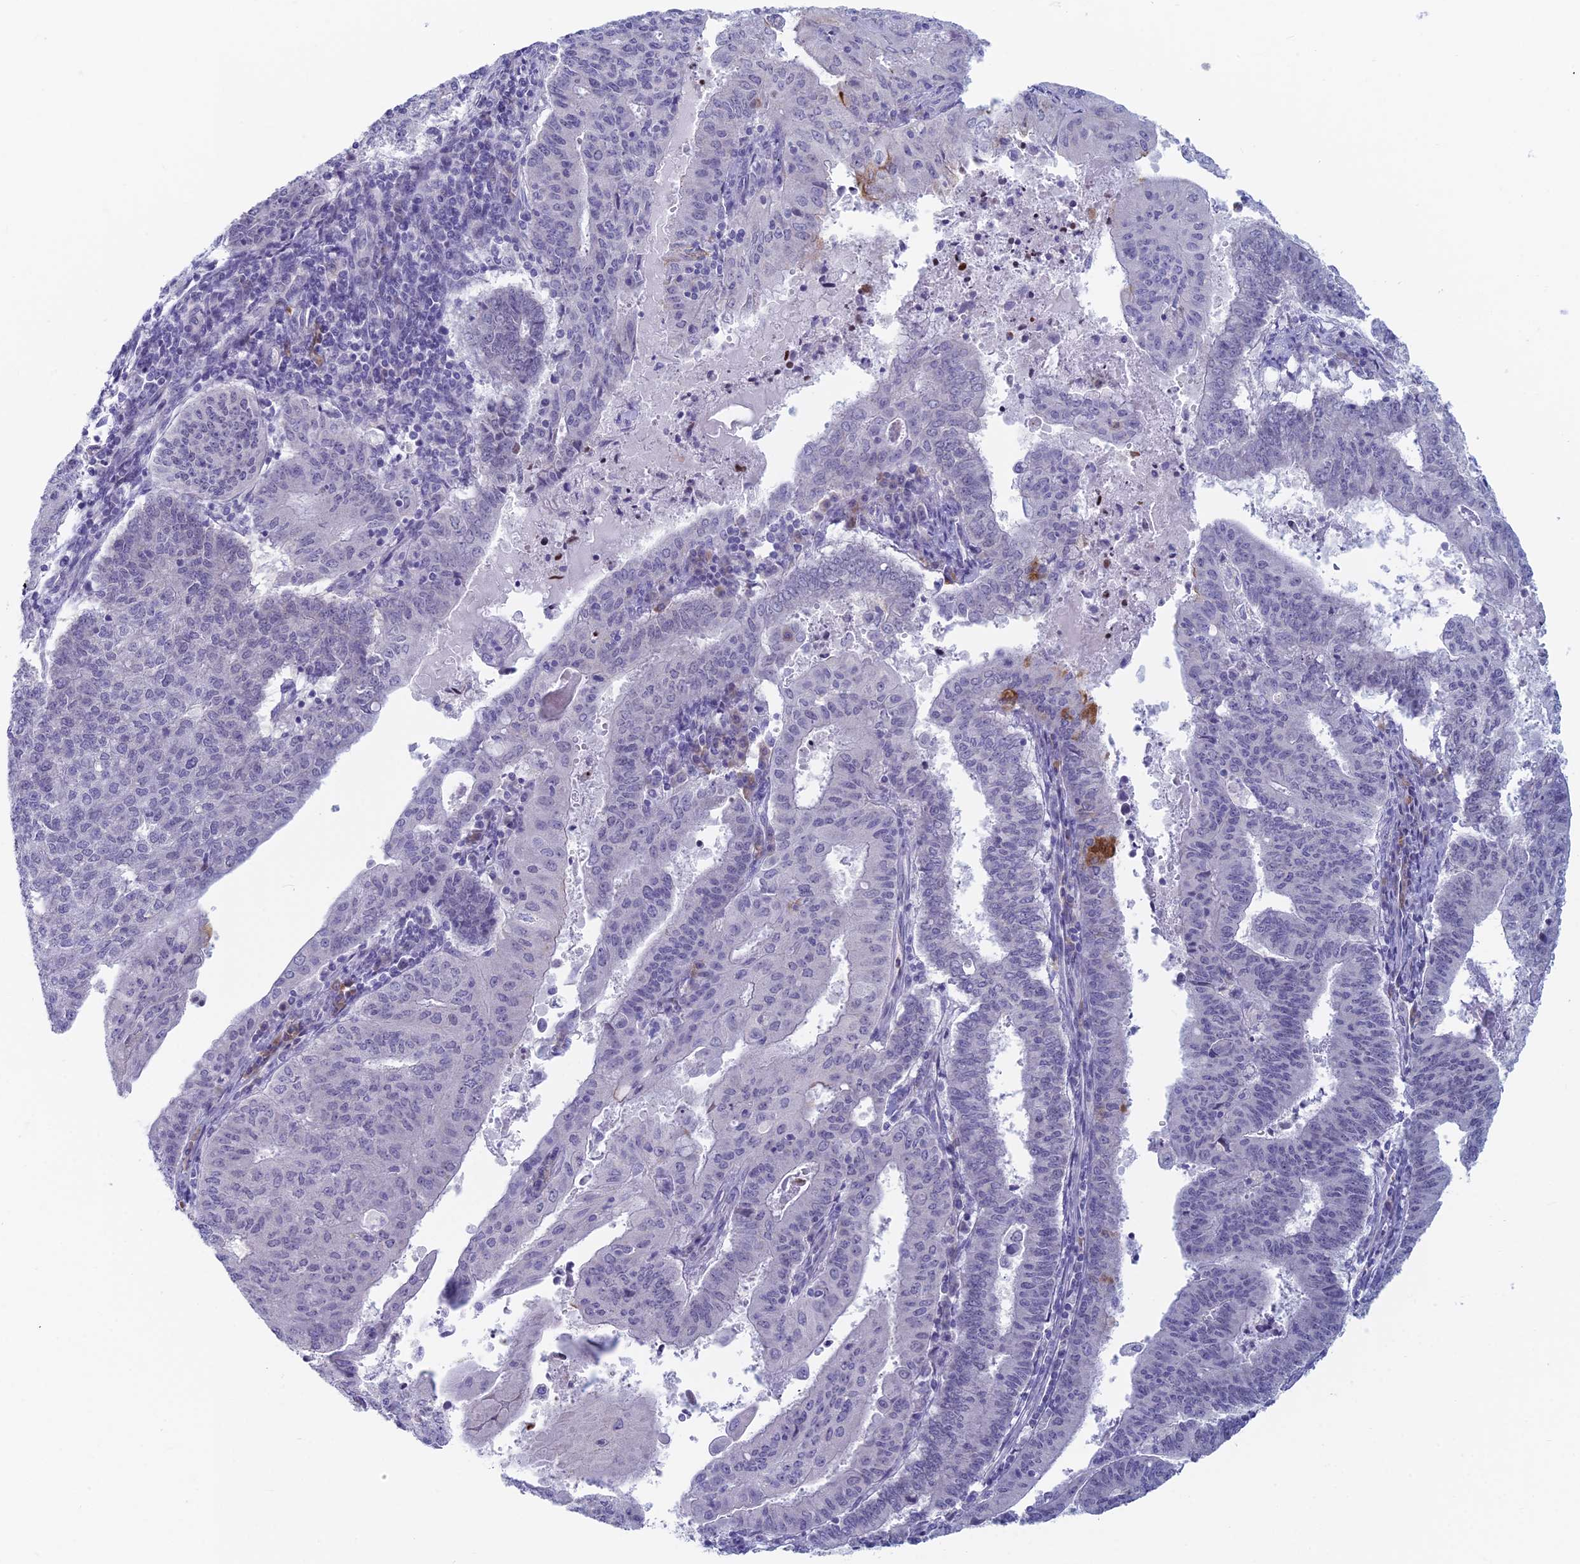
{"staining": {"intensity": "negative", "quantity": "none", "location": "none"}, "tissue": "endometrial cancer", "cell_type": "Tumor cells", "image_type": "cancer", "snomed": [{"axis": "morphology", "description": "Adenocarcinoma, NOS"}, {"axis": "topography", "description": "Endometrium"}], "caption": "Protein analysis of endometrial cancer (adenocarcinoma) displays no significant expression in tumor cells. (Brightfield microscopy of DAB (3,3'-diaminobenzidine) IHC at high magnification).", "gene": "PPP1R26", "patient": {"sex": "female", "age": 59}}